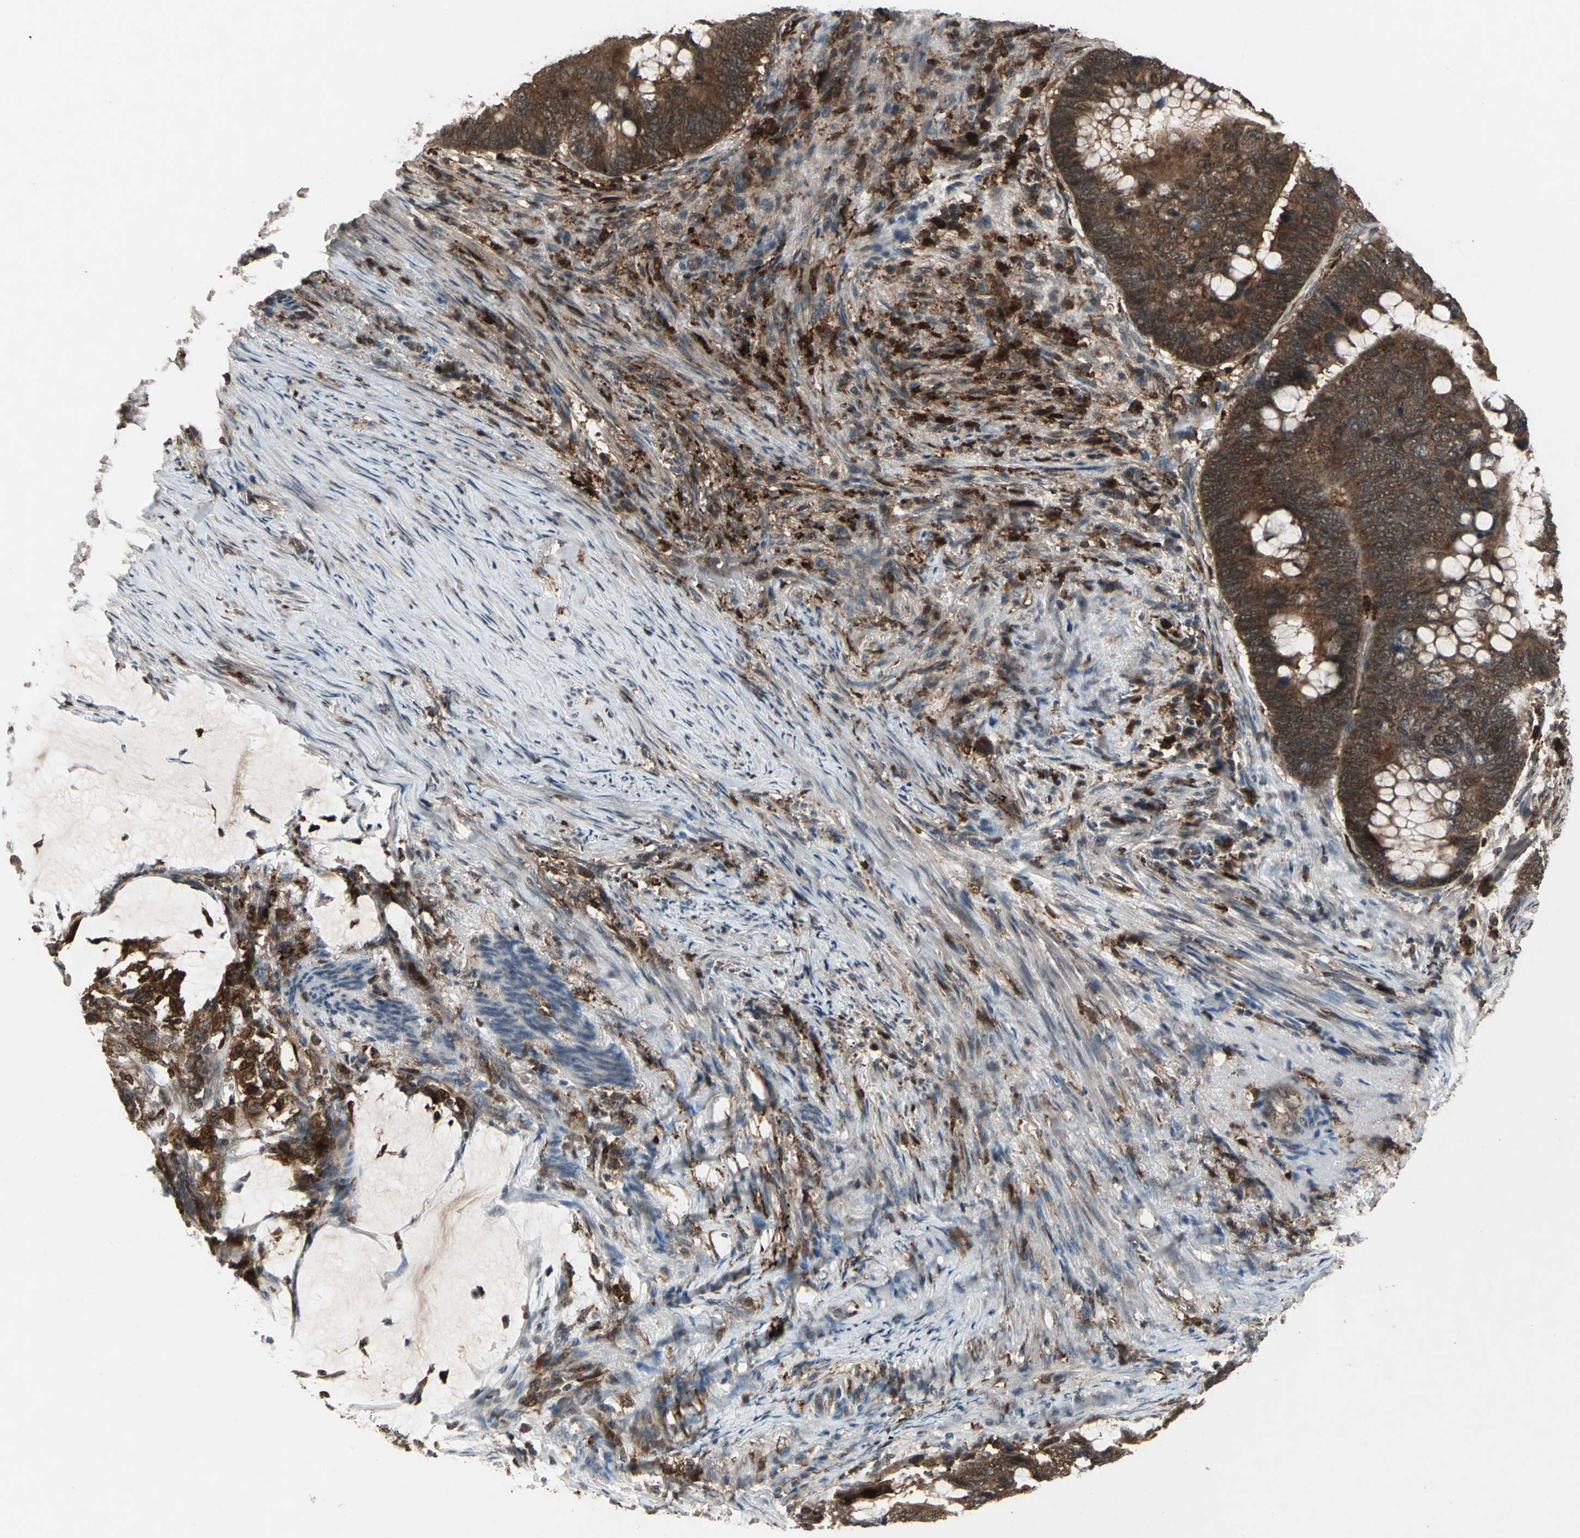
{"staining": {"intensity": "strong", "quantity": ">75%", "location": "cytoplasmic/membranous"}, "tissue": "colorectal cancer", "cell_type": "Tumor cells", "image_type": "cancer", "snomed": [{"axis": "morphology", "description": "Normal tissue, NOS"}, {"axis": "morphology", "description": "Adenocarcinoma, NOS"}, {"axis": "topography", "description": "Rectum"}, {"axis": "topography", "description": "Peripheral nerve tissue"}], "caption": "Colorectal cancer (adenocarcinoma) tissue reveals strong cytoplasmic/membranous staining in about >75% of tumor cells, visualized by immunohistochemistry.", "gene": "PYCARD", "patient": {"sex": "male", "age": 92}}